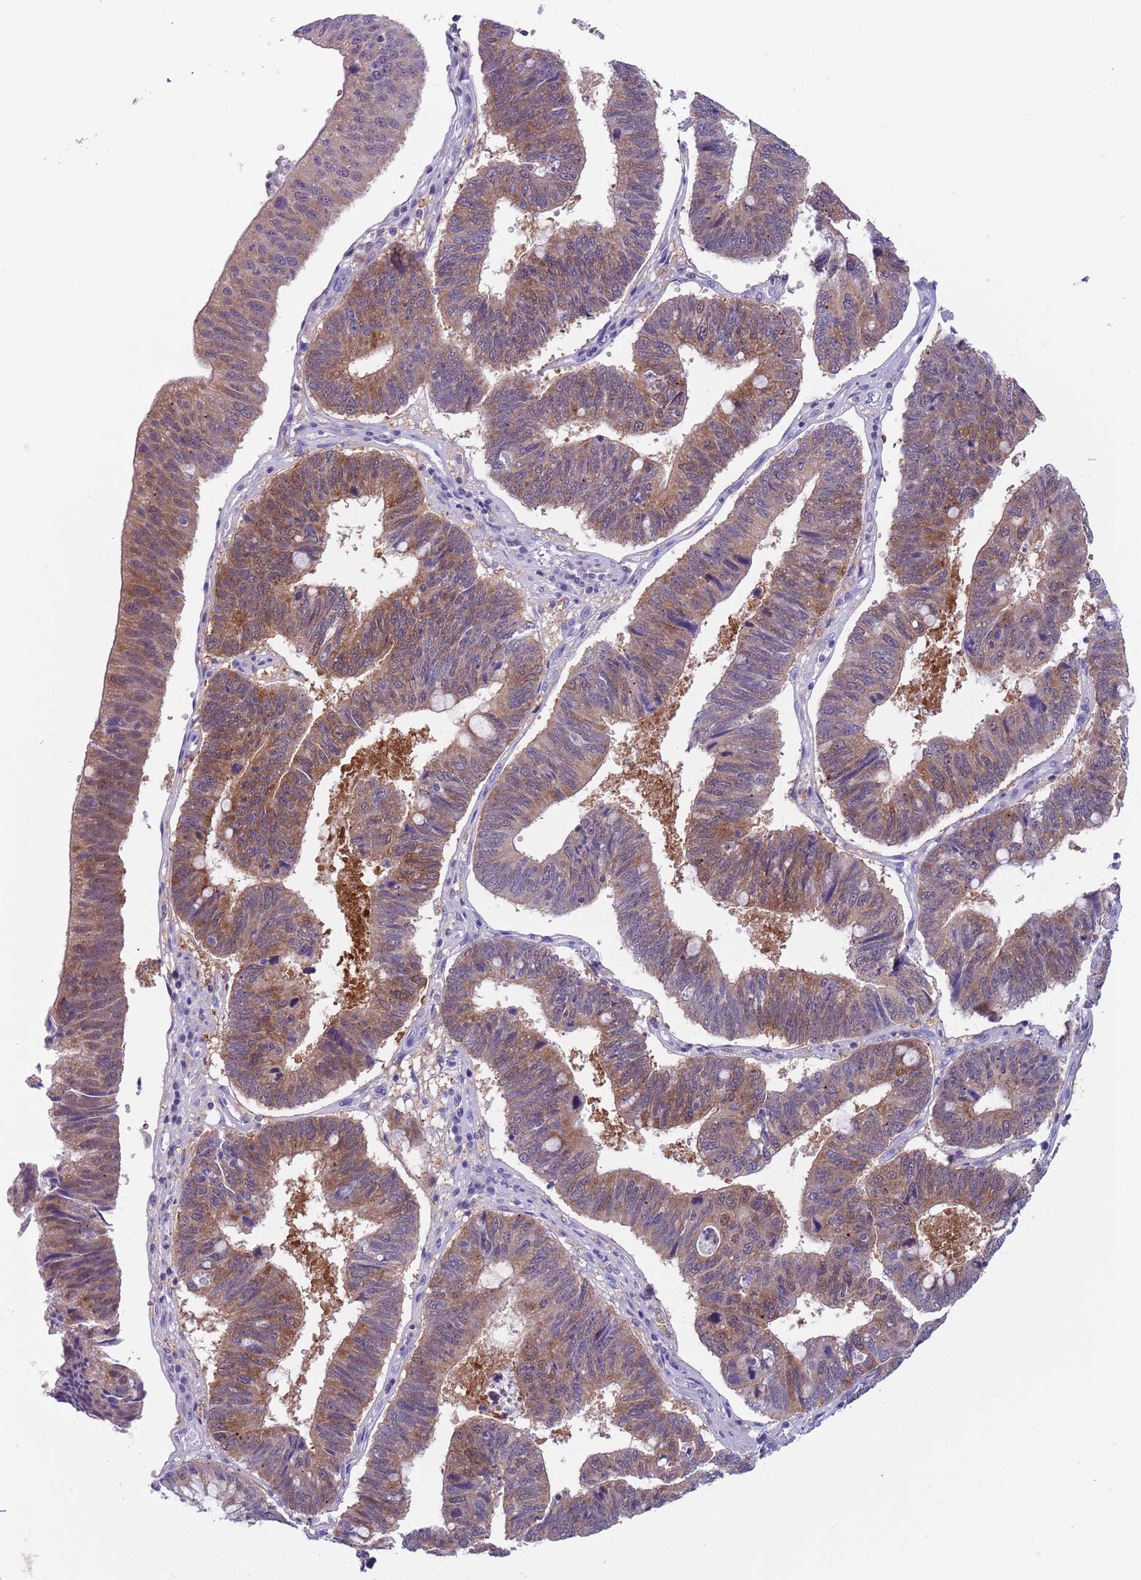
{"staining": {"intensity": "strong", "quantity": "25%-75%", "location": "cytoplasmic/membranous"}, "tissue": "stomach cancer", "cell_type": "Tumor cells", "image_type": "cancer", "snomed": [{"axis": "morphology", "description": "Adenocarcinoma, NOS"}, {"axis": "topography", "description": "Stomach"}], "caption": "This histopathology image demonstrates immunohistochemistry (IHC) staining of human stomach adenocarcinoma, with high strong cytoplasmic/membranous expression in about 25%-75% of tumor cells.", "gene": "PFKFB2", "patient": {"sex": "male", "age": 59}}